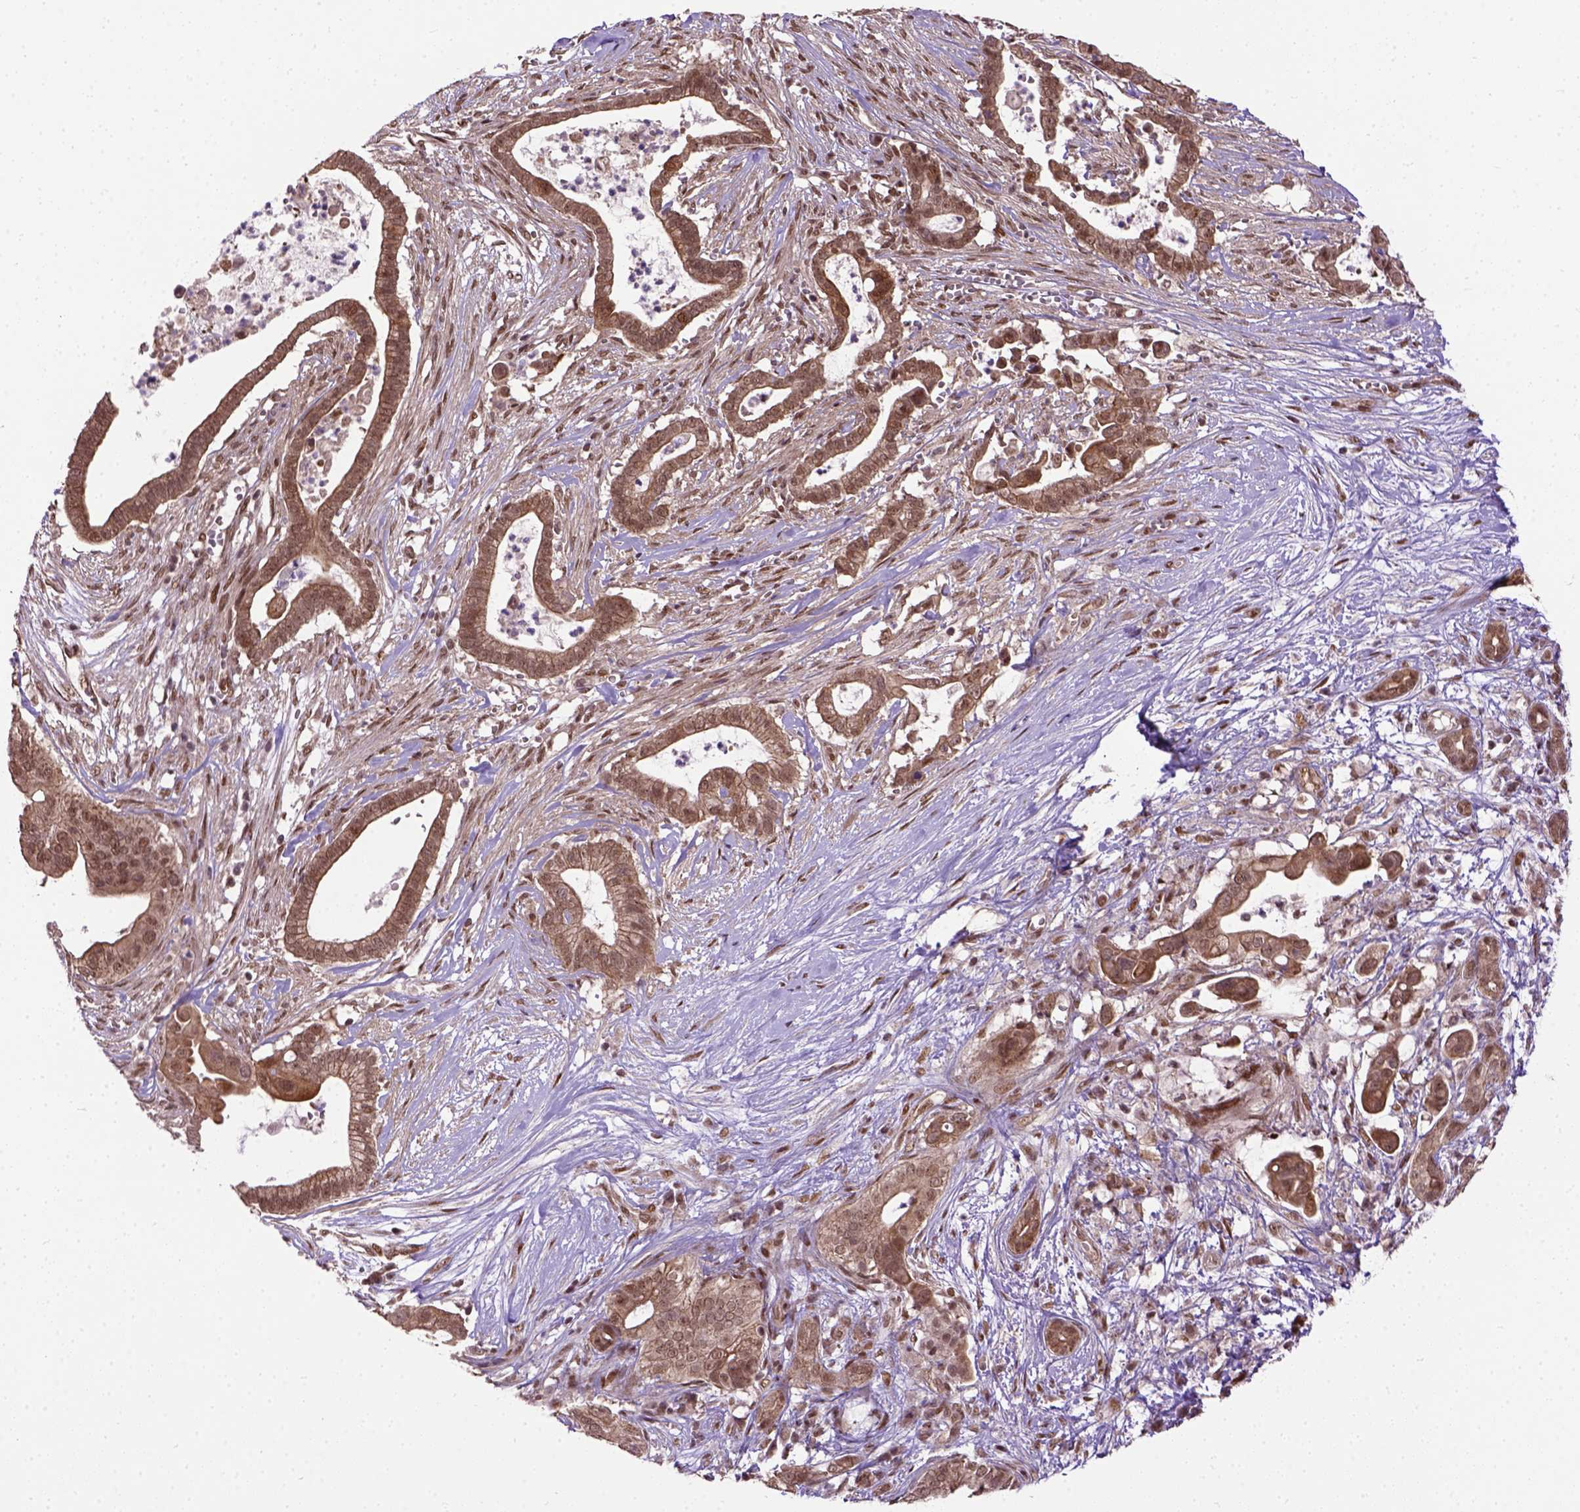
{"staining": {"intensity": "moderate", "quantity": ">75%", "location": "nuclear"}, "tissue": "pancreatic cancer", "cell_type": "Tumor cells", "image_type": "cancer", "snomed": [{"axis": "morphology", "description": "Adenocarcinoma, NOS"}, {"axis": "topography", "description": "Pancreas"}], "caption": "This histopathology image shows immunohistochemistry staining of adenocarcinoma (pancreatic), with medium moderate nuclear positivity in about >75% of tumor cells.", "gene": "ZNF630", "patient": {"sex": "male", "age": 61}}